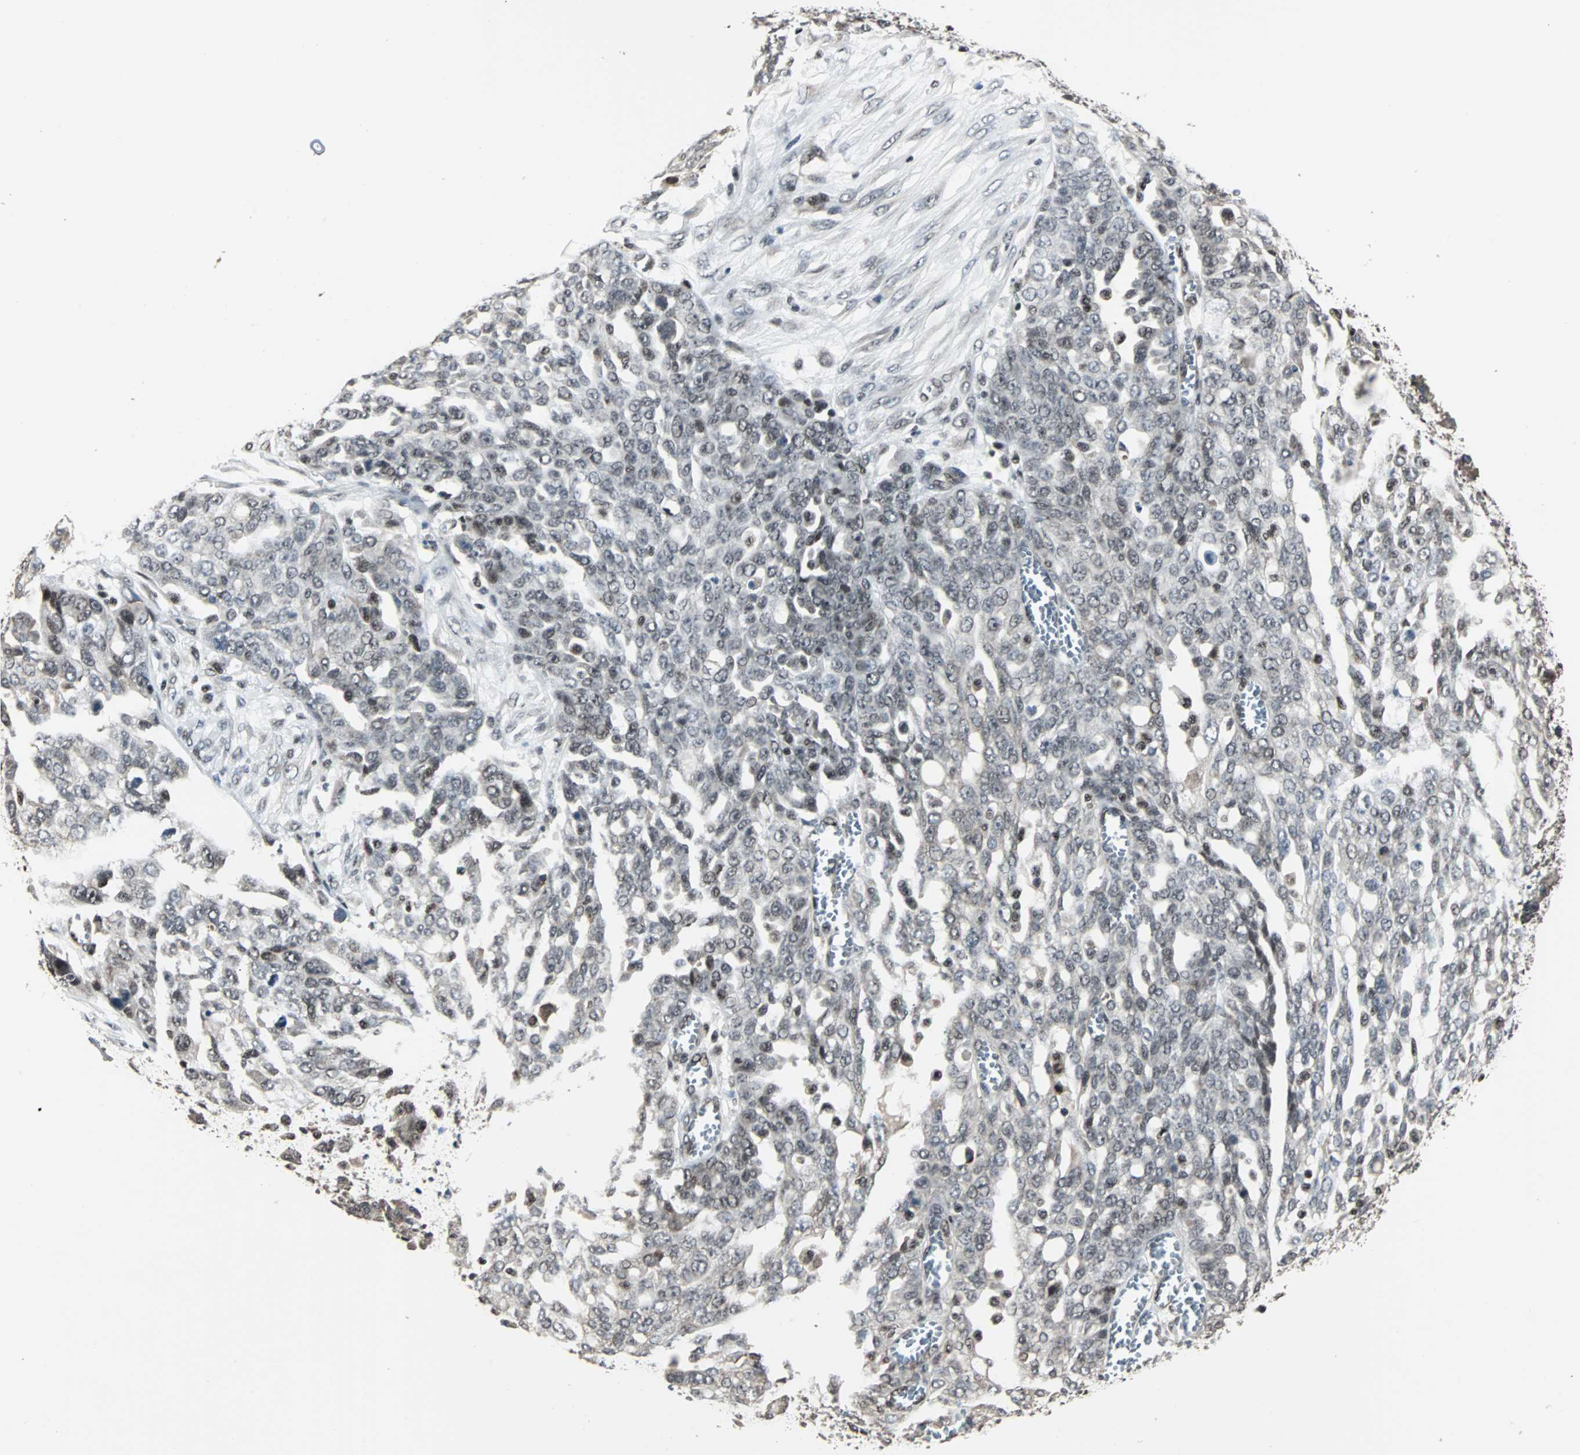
{"staining": {"intensity": "weak", "quantity": "25%-75%", "location": "nuclear"}, "tissue": "ovarian cancer", "cell_type": "Tumor cells", "image_type": "cancer", "snomed": [{"axis": "morphology", "description": "Cystadenocarcinoma, serous, NOS"}, {"axis": "topography", "description": "Soft tissue"}, {"axis": "topography", "description": "Ovary"}], "caption": "This histopathology image demonstrates immunohistochemistry (IHC) staining of human ovarian serous cystadenocarcinoma, with low weak nuclear staining in about 25%-75% of tumor cells.", "gene": "TERF2IP", "patient": {"sex": "female", "age": 57}}